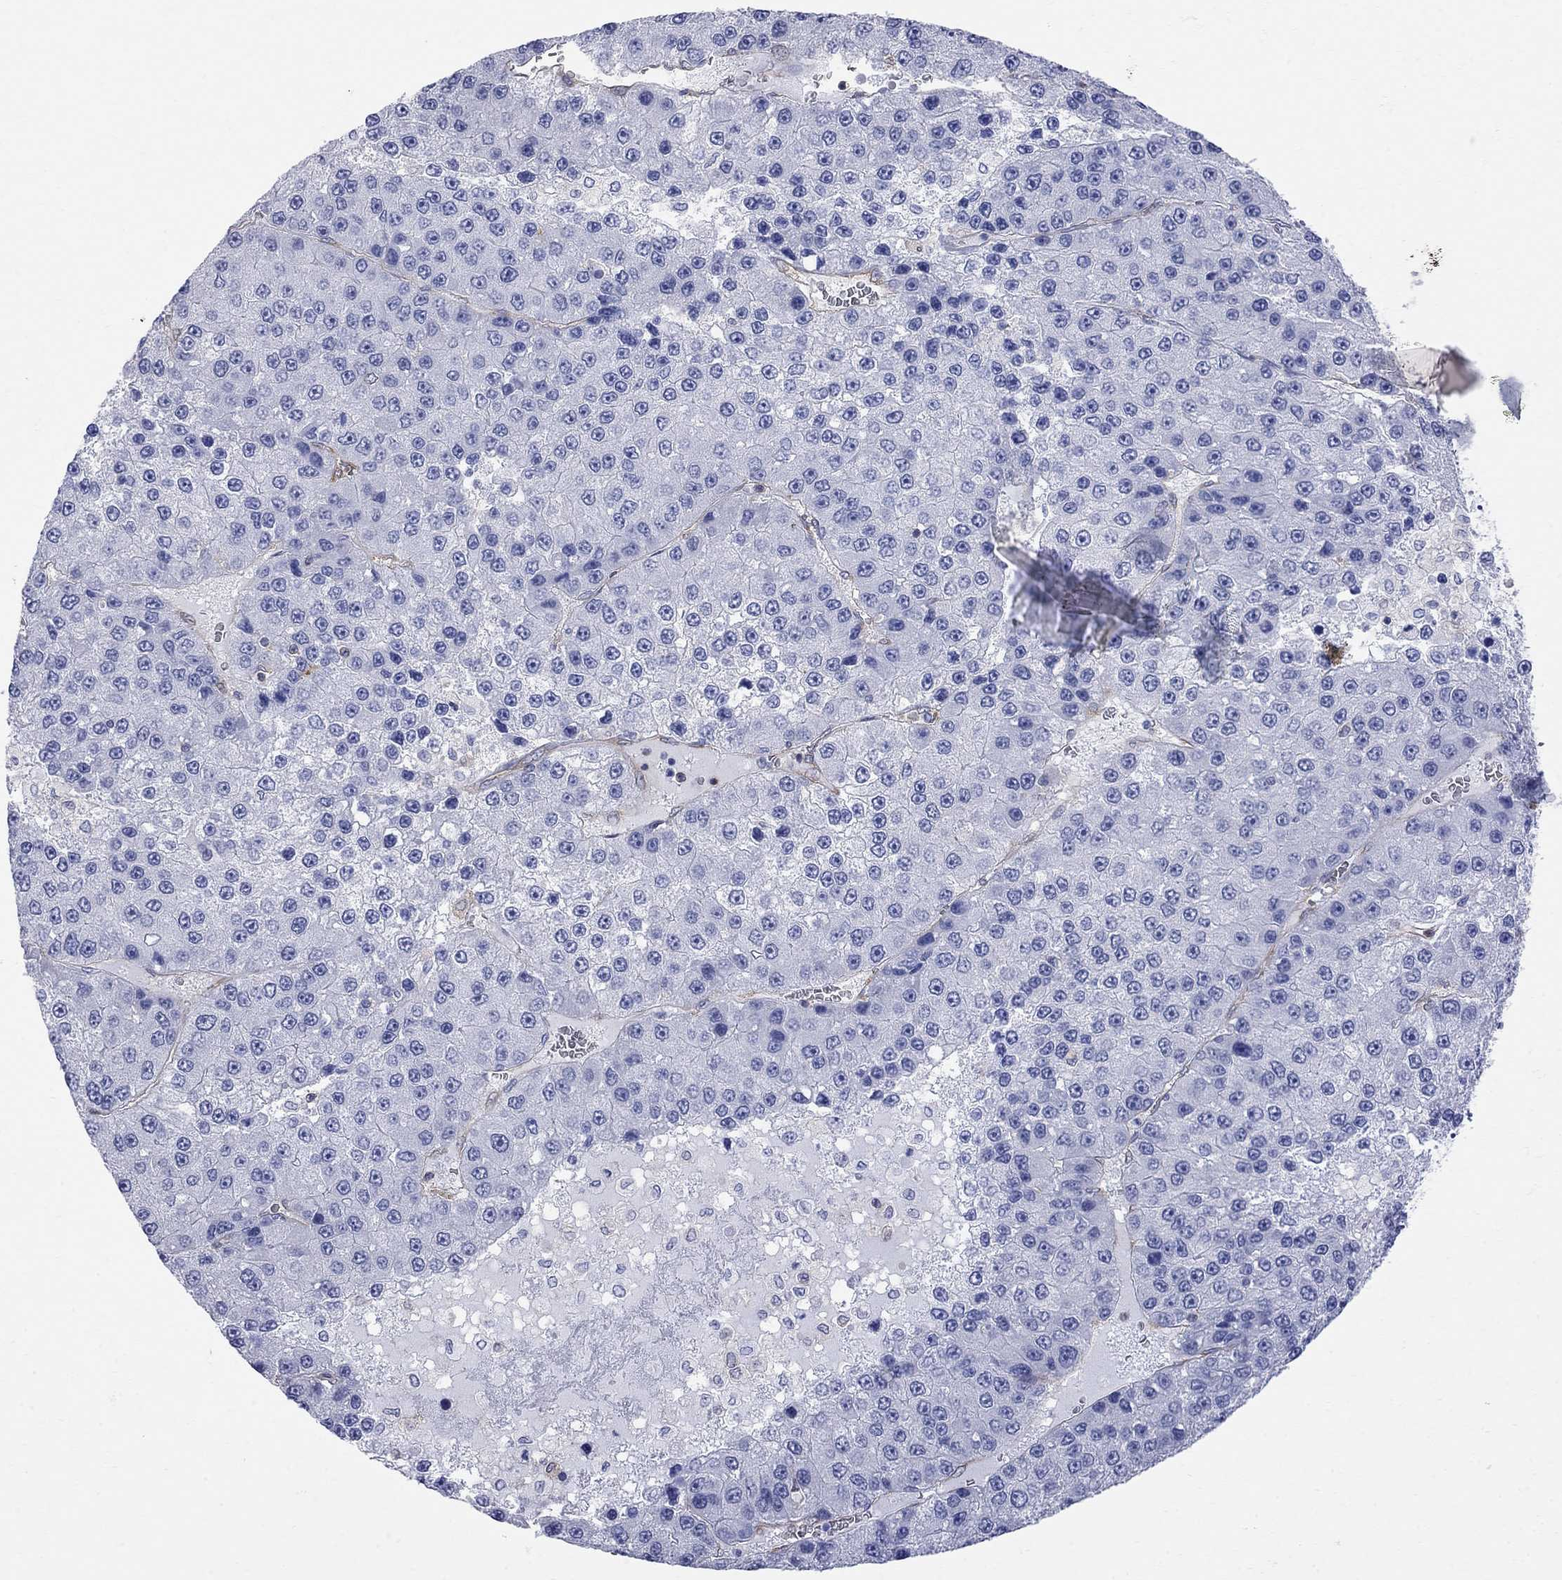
{"staining": {"intensity": "negative", "quantity": "none", "location": "none"}, "tissue": "liver cancer", "cell_type": "Tumor cells", "image_type": "cancer", "snomed": [{"axis": "morphology", "description": "Carcinoma, Hepatocellular, NOS"}, {"axis": "topography", "description": "Liver"}], "caption": "The photomicrograph exhibits no significant positivity in tumor cells of liver hepatocellular carcinoma.", "gene": "ABI3", "patient": {"sex": "female", "age": 73}}